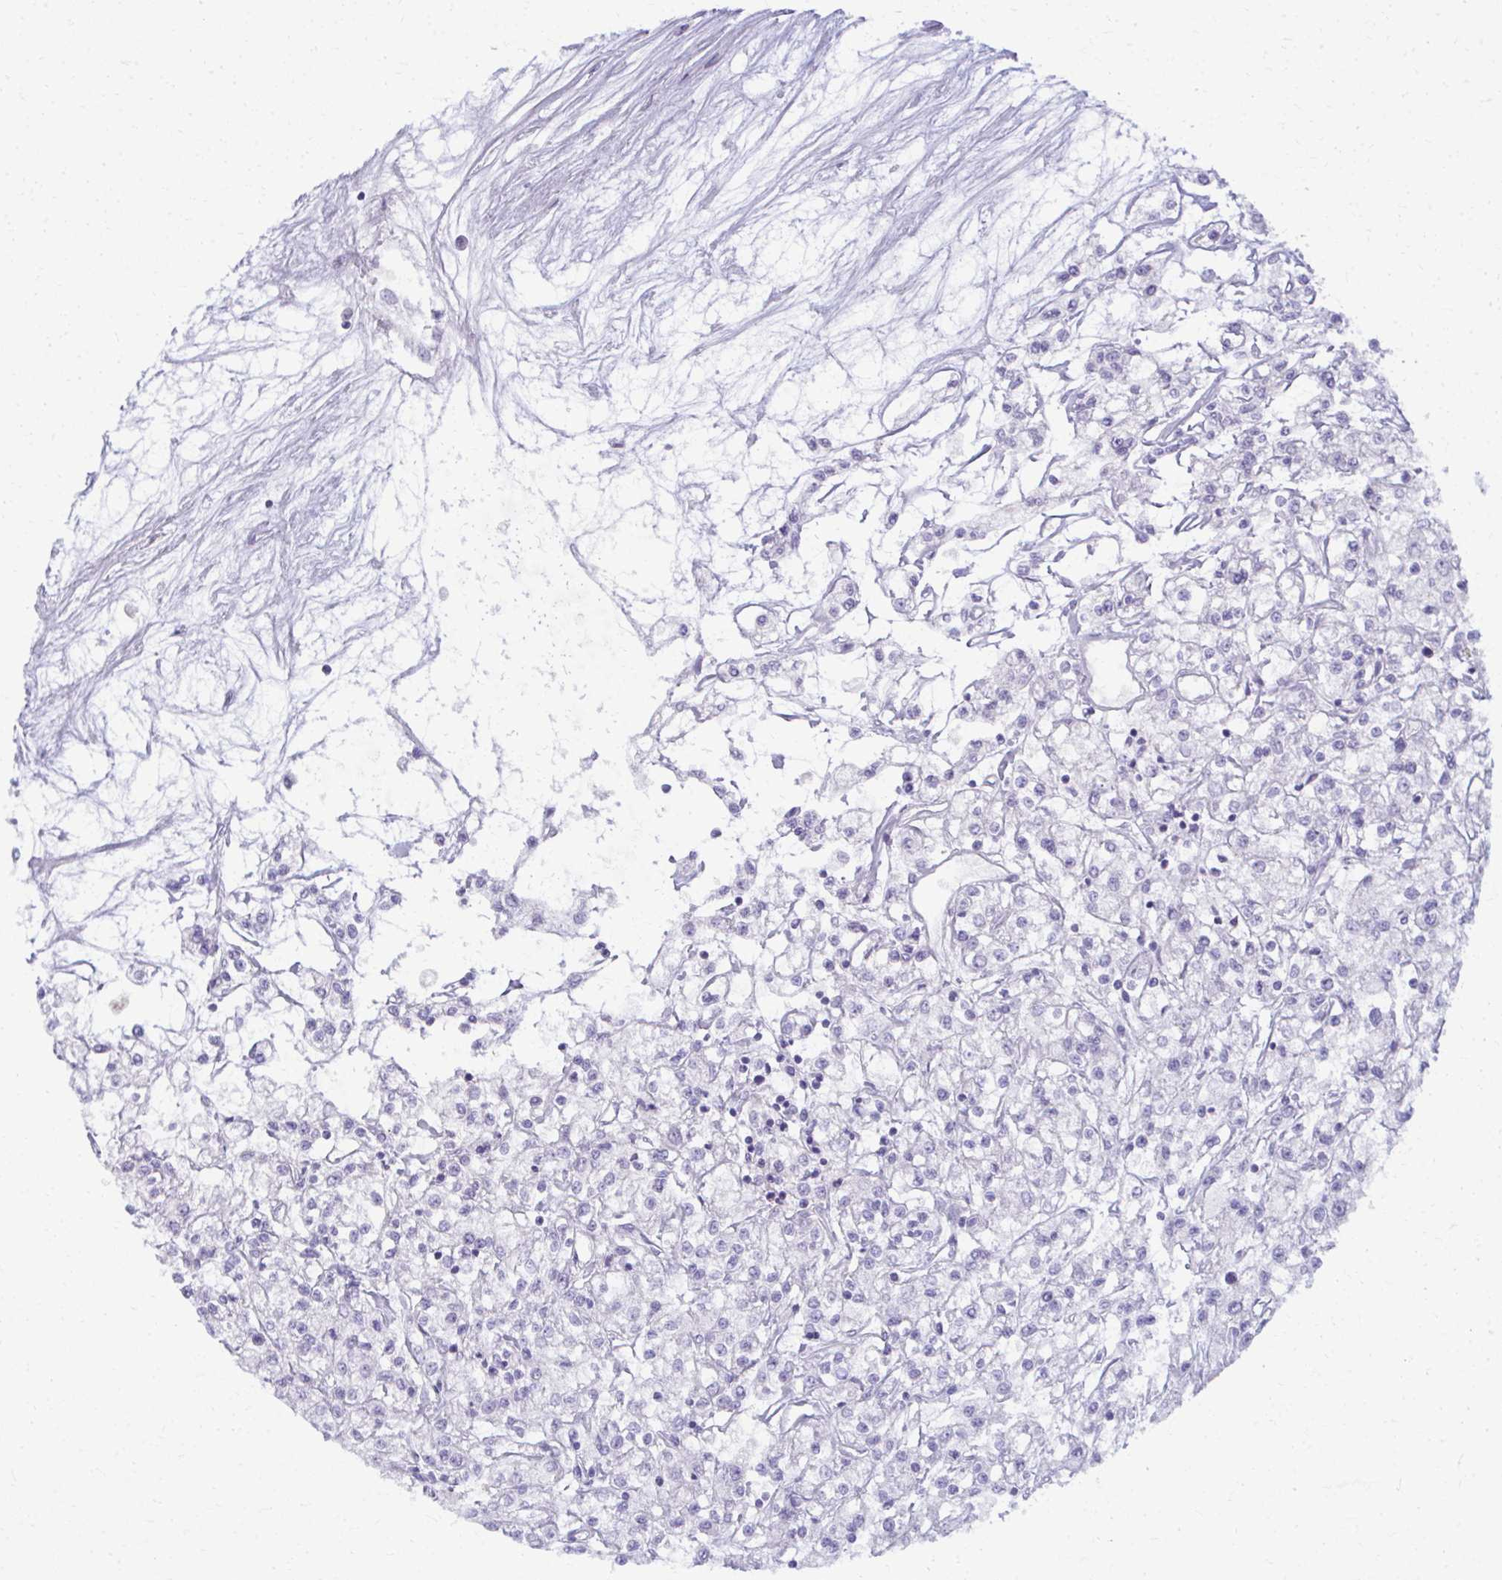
{"staining": {"intensity": "negative", "quantity": "none", "location": "none"}, "tissue": "renal cancer", "cell_type": "Tumor cells", "image_type": "cancer", "snomed": [{"axis": "morphology", "description": "Adenocarcinoma, NOS"}, {"axis": "topography", "description": "Kidney"}], "caption": "The photomicrograph shows no staining of tumor cells in adenocarcinoma (renal).", "gene": "MAF1", "patient": {"sex": "female", "age": 59}}